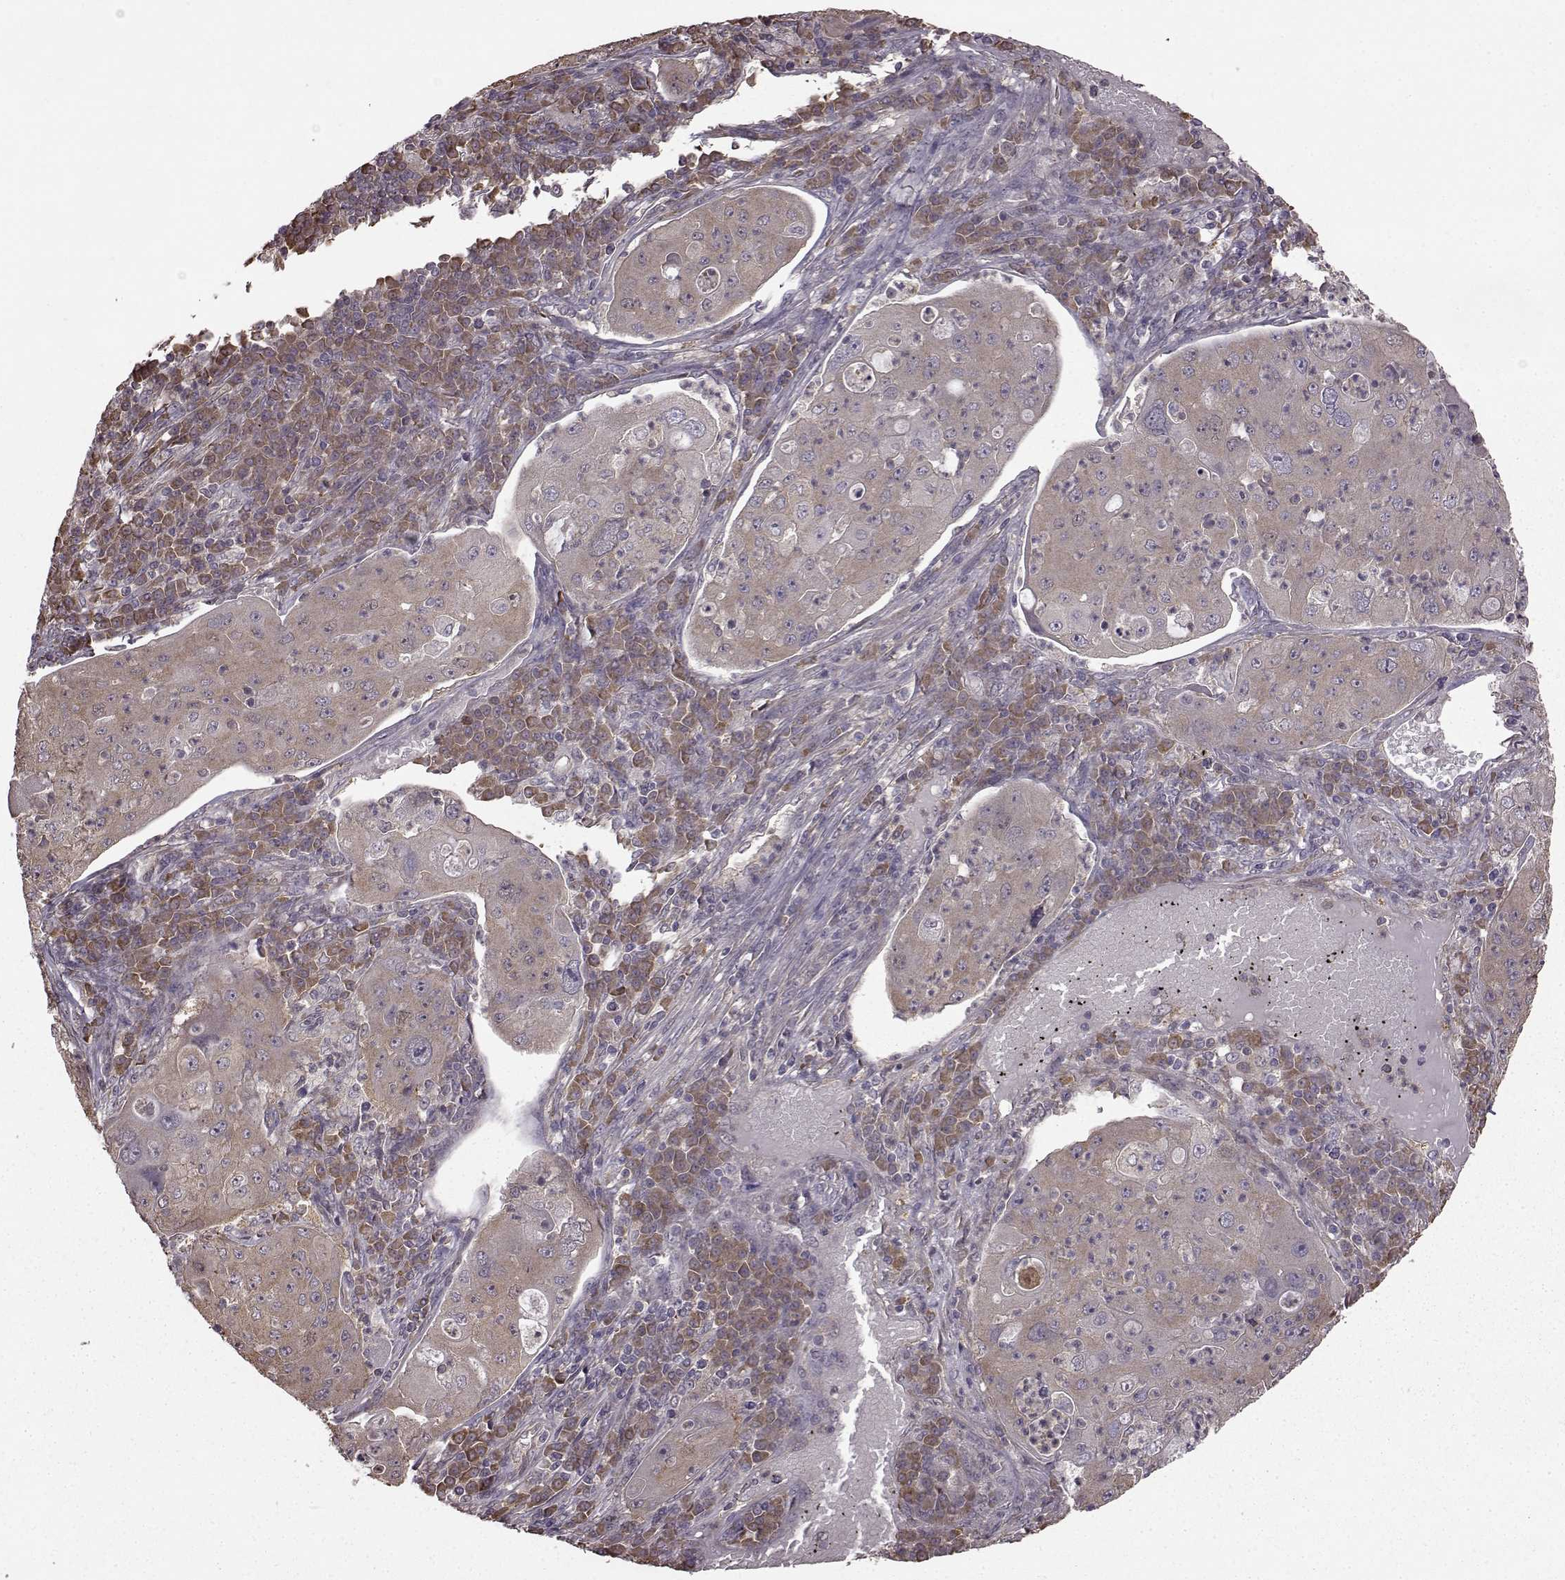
{"staining": {"intensity": "weak", "quantity": "25%-75%", "location": "cytoplasmic/membranous"}, "tissue": "lung cancer", "cell_type": "Tumor cells", "image_type": "cancer", "snomed": [{"axis": "morphology", "description": "Squamous cell carcinoma, NOS"}, {"axis": "topography", "description": "Lung"}], "caption": "Protein expression analysis of squamous cell carcinoma (lung) exhibits weak cytoplasmic/membranous staining in about 25%-75% of tumor cells.", "gene": "NME1-NME2", "patient": {"sex": "female", "age": 59}}